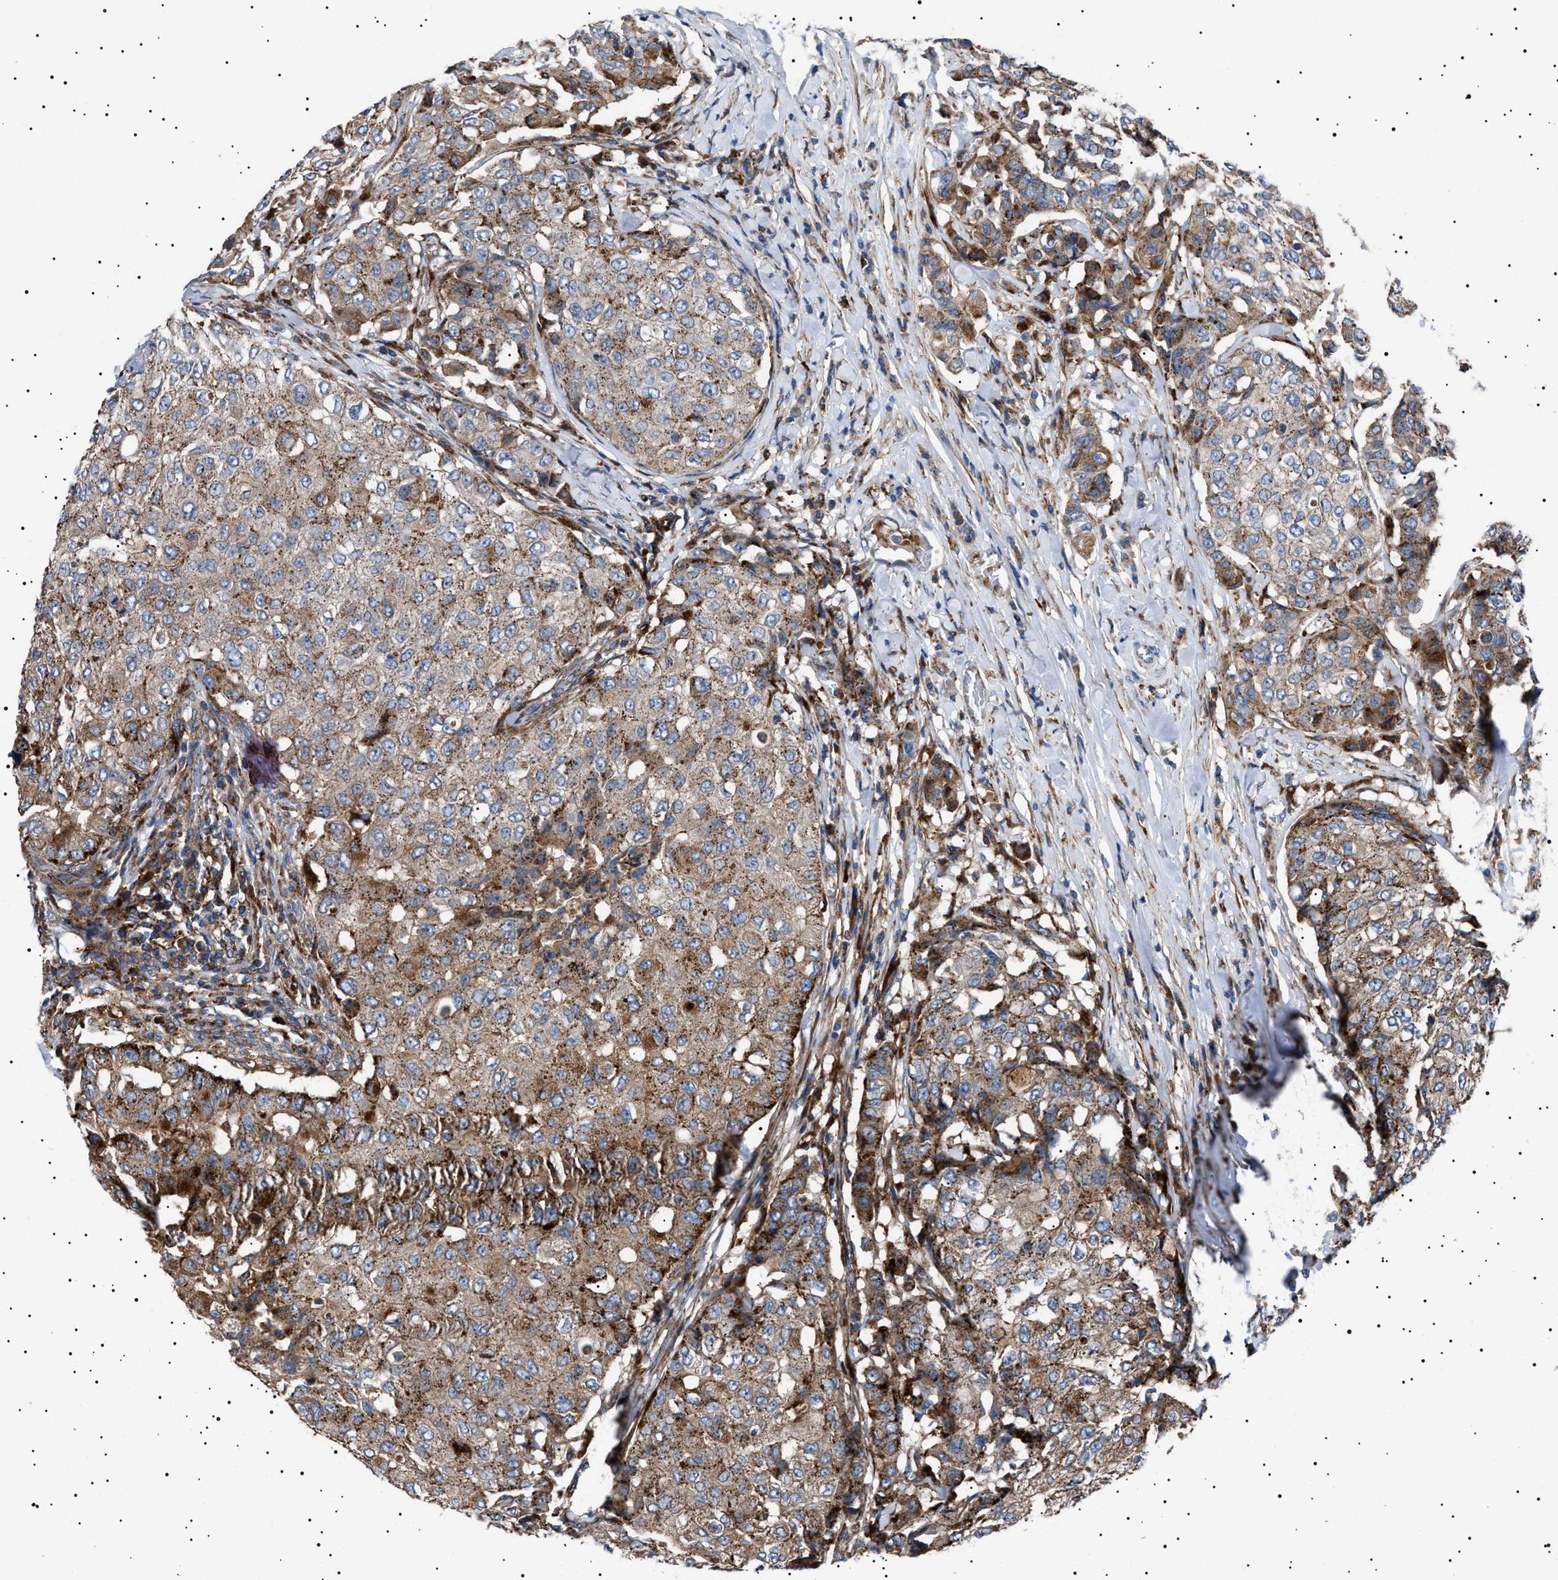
{"staining": {"intensity": "moderate", "quantity": ">75%", "location": "cytoplasmic/membranous"}, "tissue": "breast cancer", "cell_type": "Tumor cells", "image_type": "cancer", "snomed": [{"axis": "morphology", "description": "Duct carcinoma"}, {"axis": "topography", "description": "Breast"}], "caption": "Immunohistochemistry (IHC) of breast infiltrating ductal carcinoma displays medium levels of moderate cytoplasmic/membranous expression in about >75% of tumor cells.", "gene": "NEU1", "patient": {"sex": "female", "age": 27}}